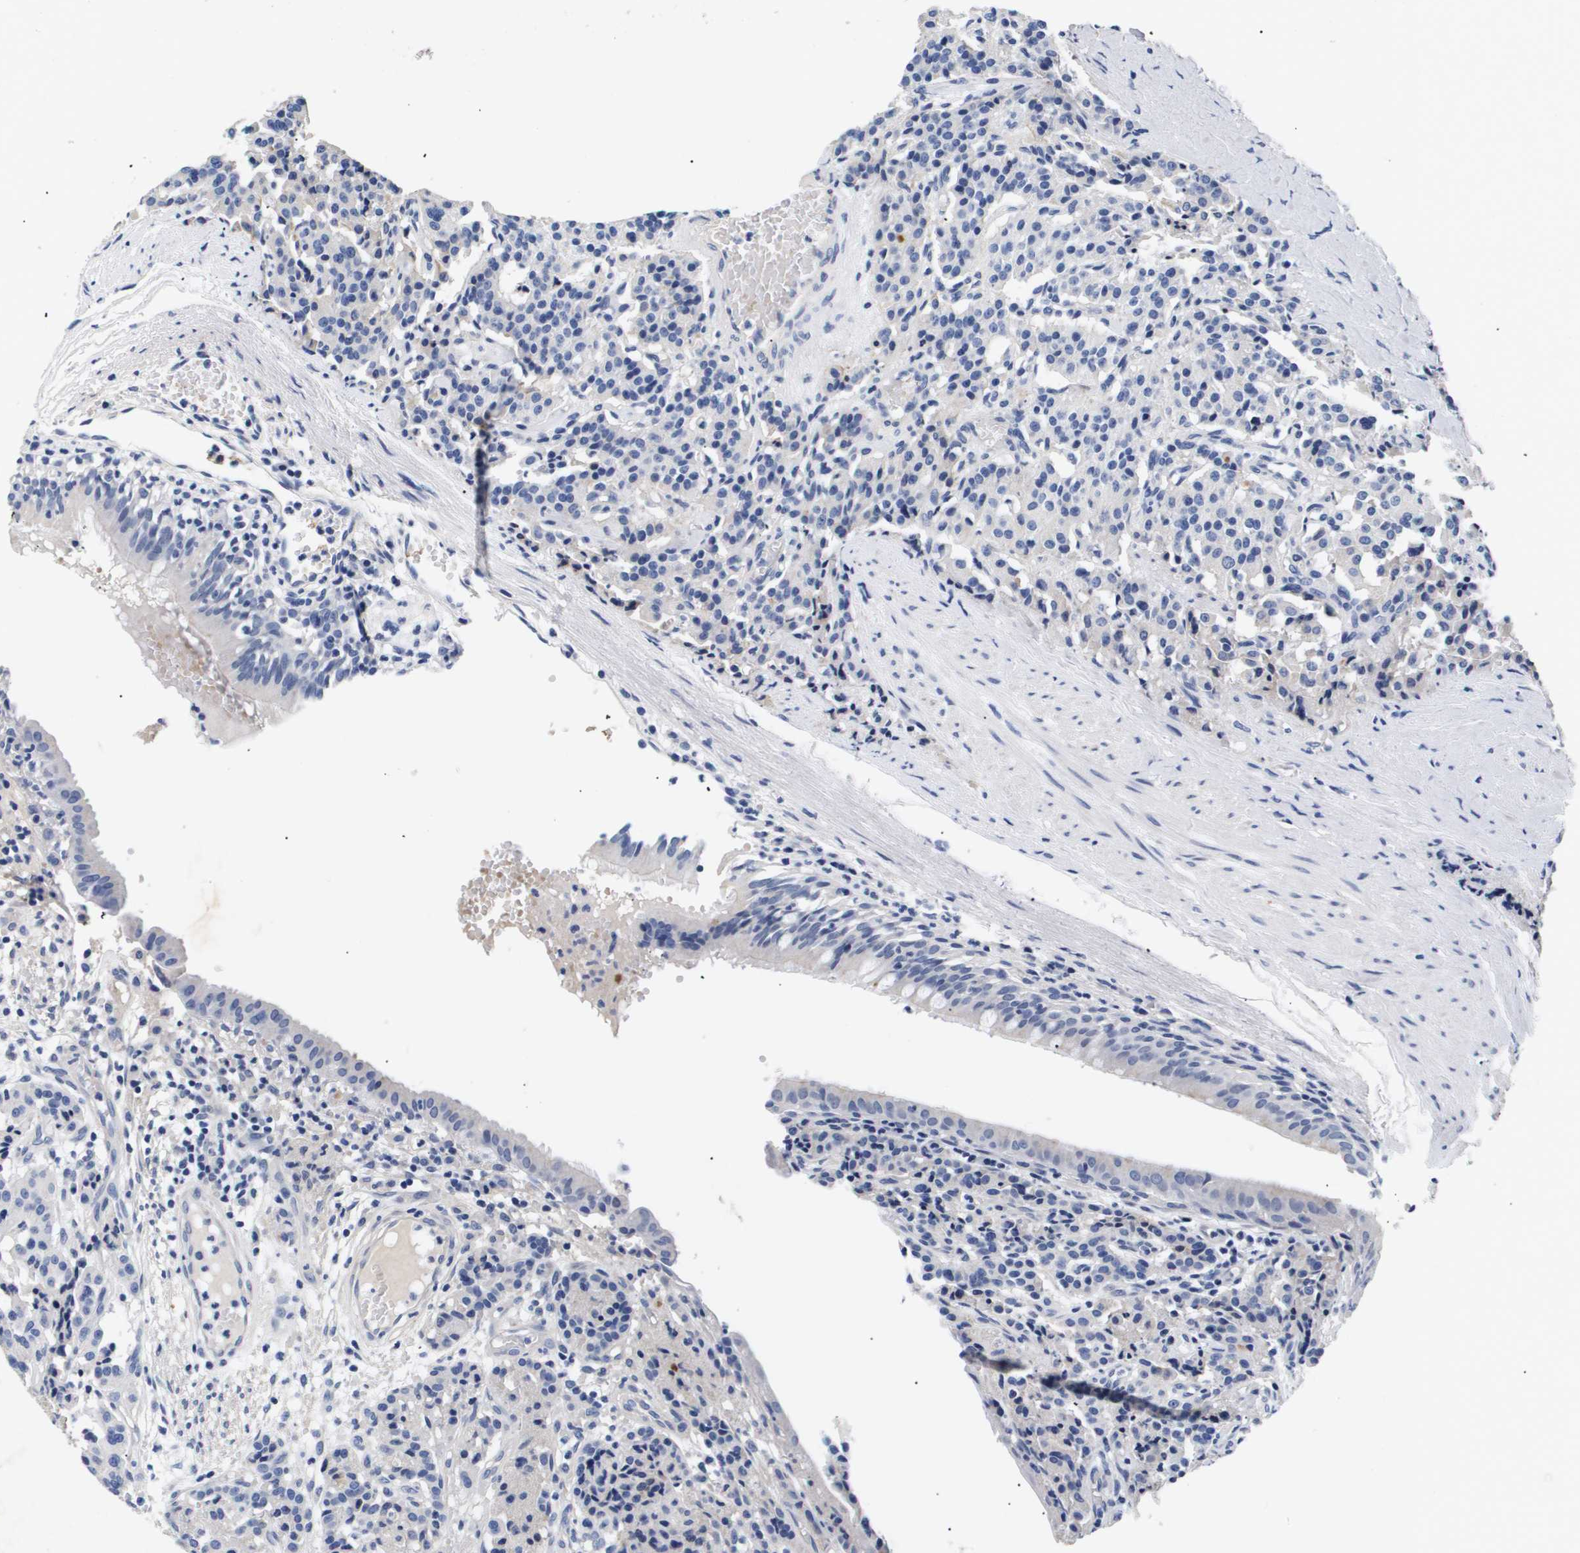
{"staining": {"intensity": "negative", "quantity": "none", "location": "none"}, "tissue": "carcinoid", "cell_type": "Tumor cells", "image_type": "cancer", "snomed": [{"axis": "morphology", "description": "Carcinoid, malignant, NOS"}, {"axis": "topography", "description": "Lung"}], "caption": "A micrograph of human carcinoid (malignant) is negative for staining in tumor cells. (DAB IHC visualized using brightfield microscopy, high magnification).", "gene": "ATP6V0A4", "patient": {"sex": "male", "age": 30}}